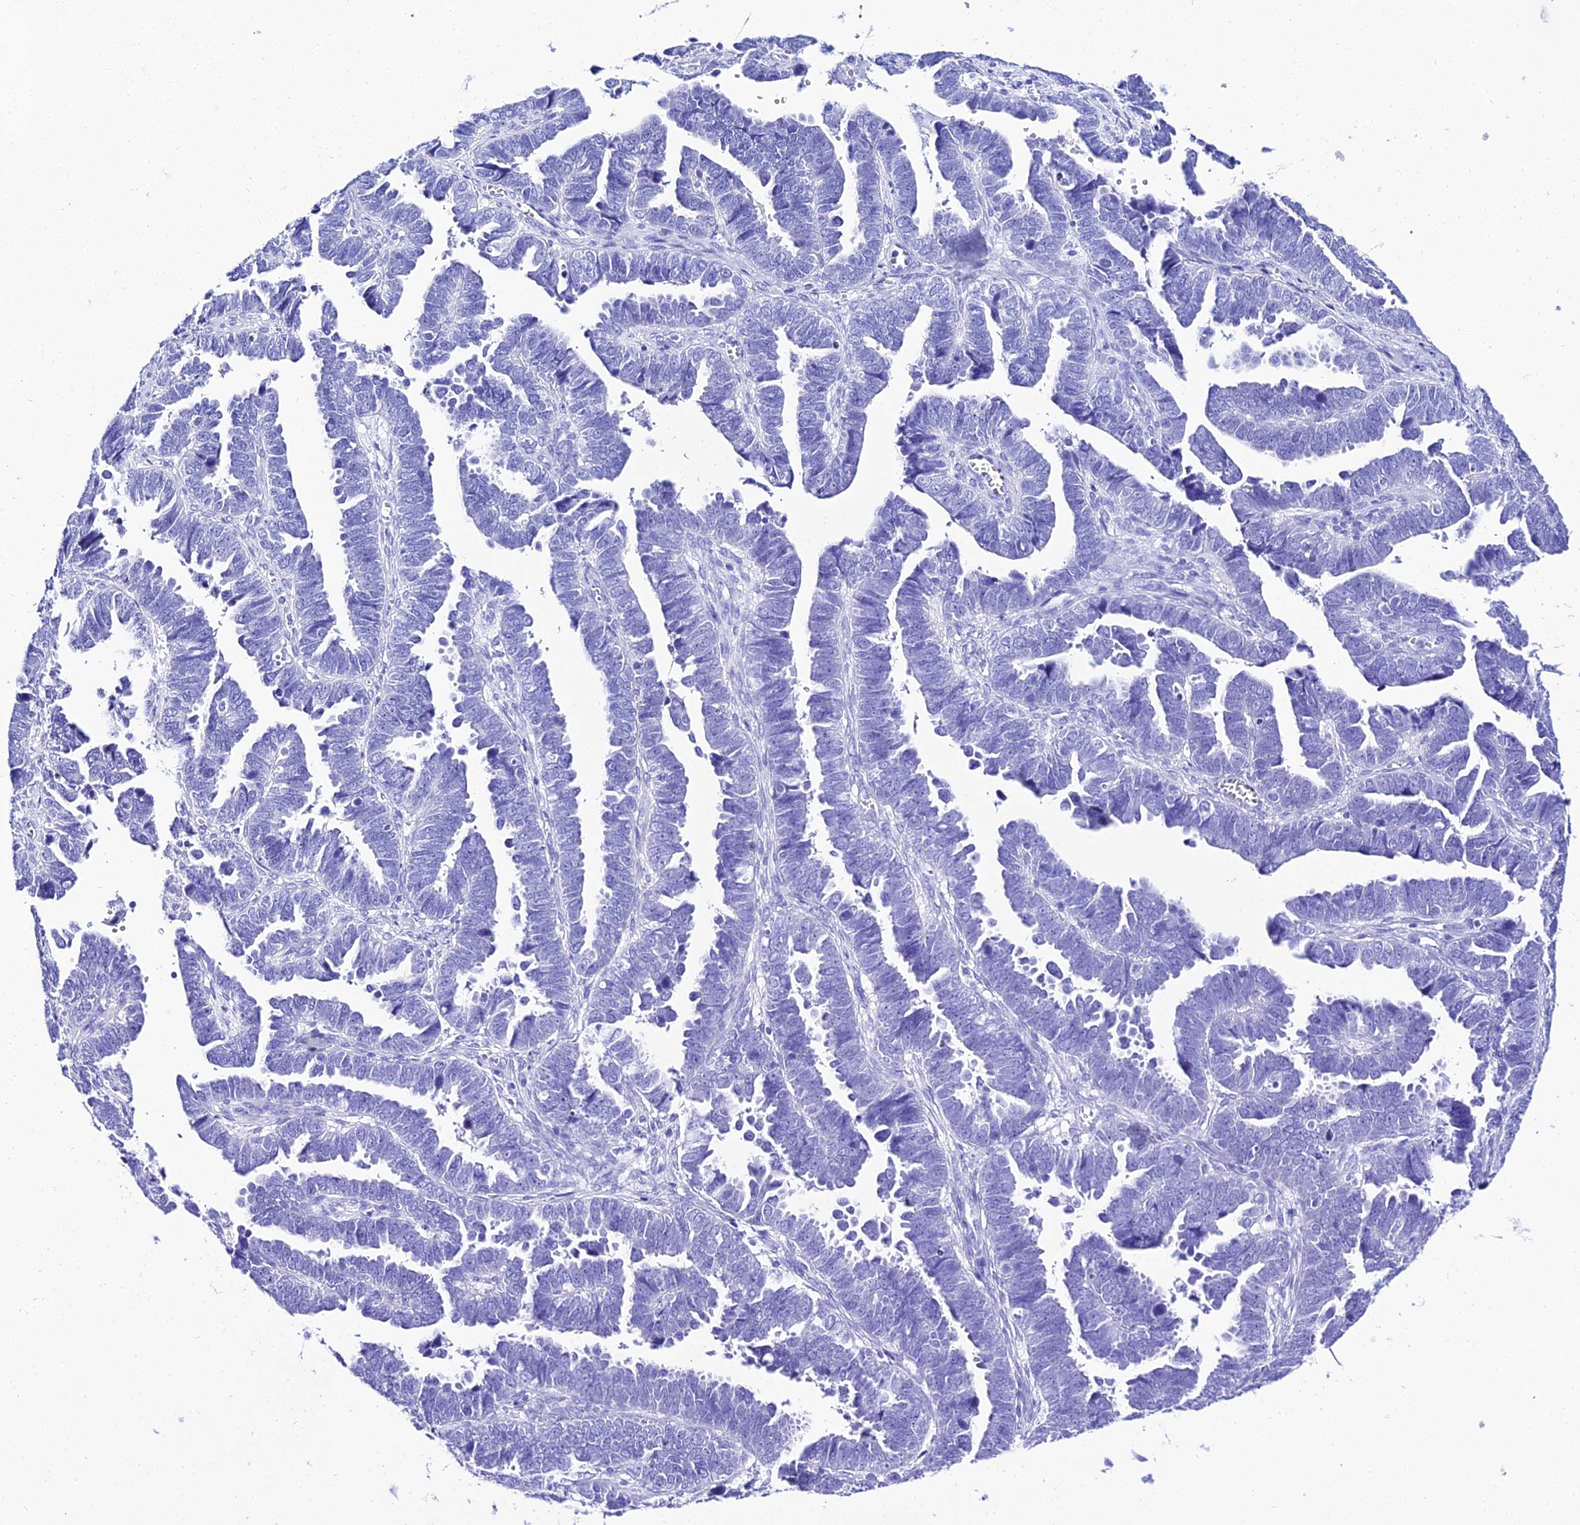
{"staining": {"intensity": "negative", "quantity": "none", "location": "none"}, "tissue": "endometrial cancer", "cell_type": "Tumor cells", "image_type": "cancer", "snomed": [{"axis": "morphology", "description": "Adenocarcinoma, NOS"}, {"axis": "topography", "description": "Endometrium"}], "caption": "Tumor cells show no significant positivity in endometrial cancer (adenocarcinoma).", "gene": "TRMT44", "patient": {"sex": "female", "age": 75}}